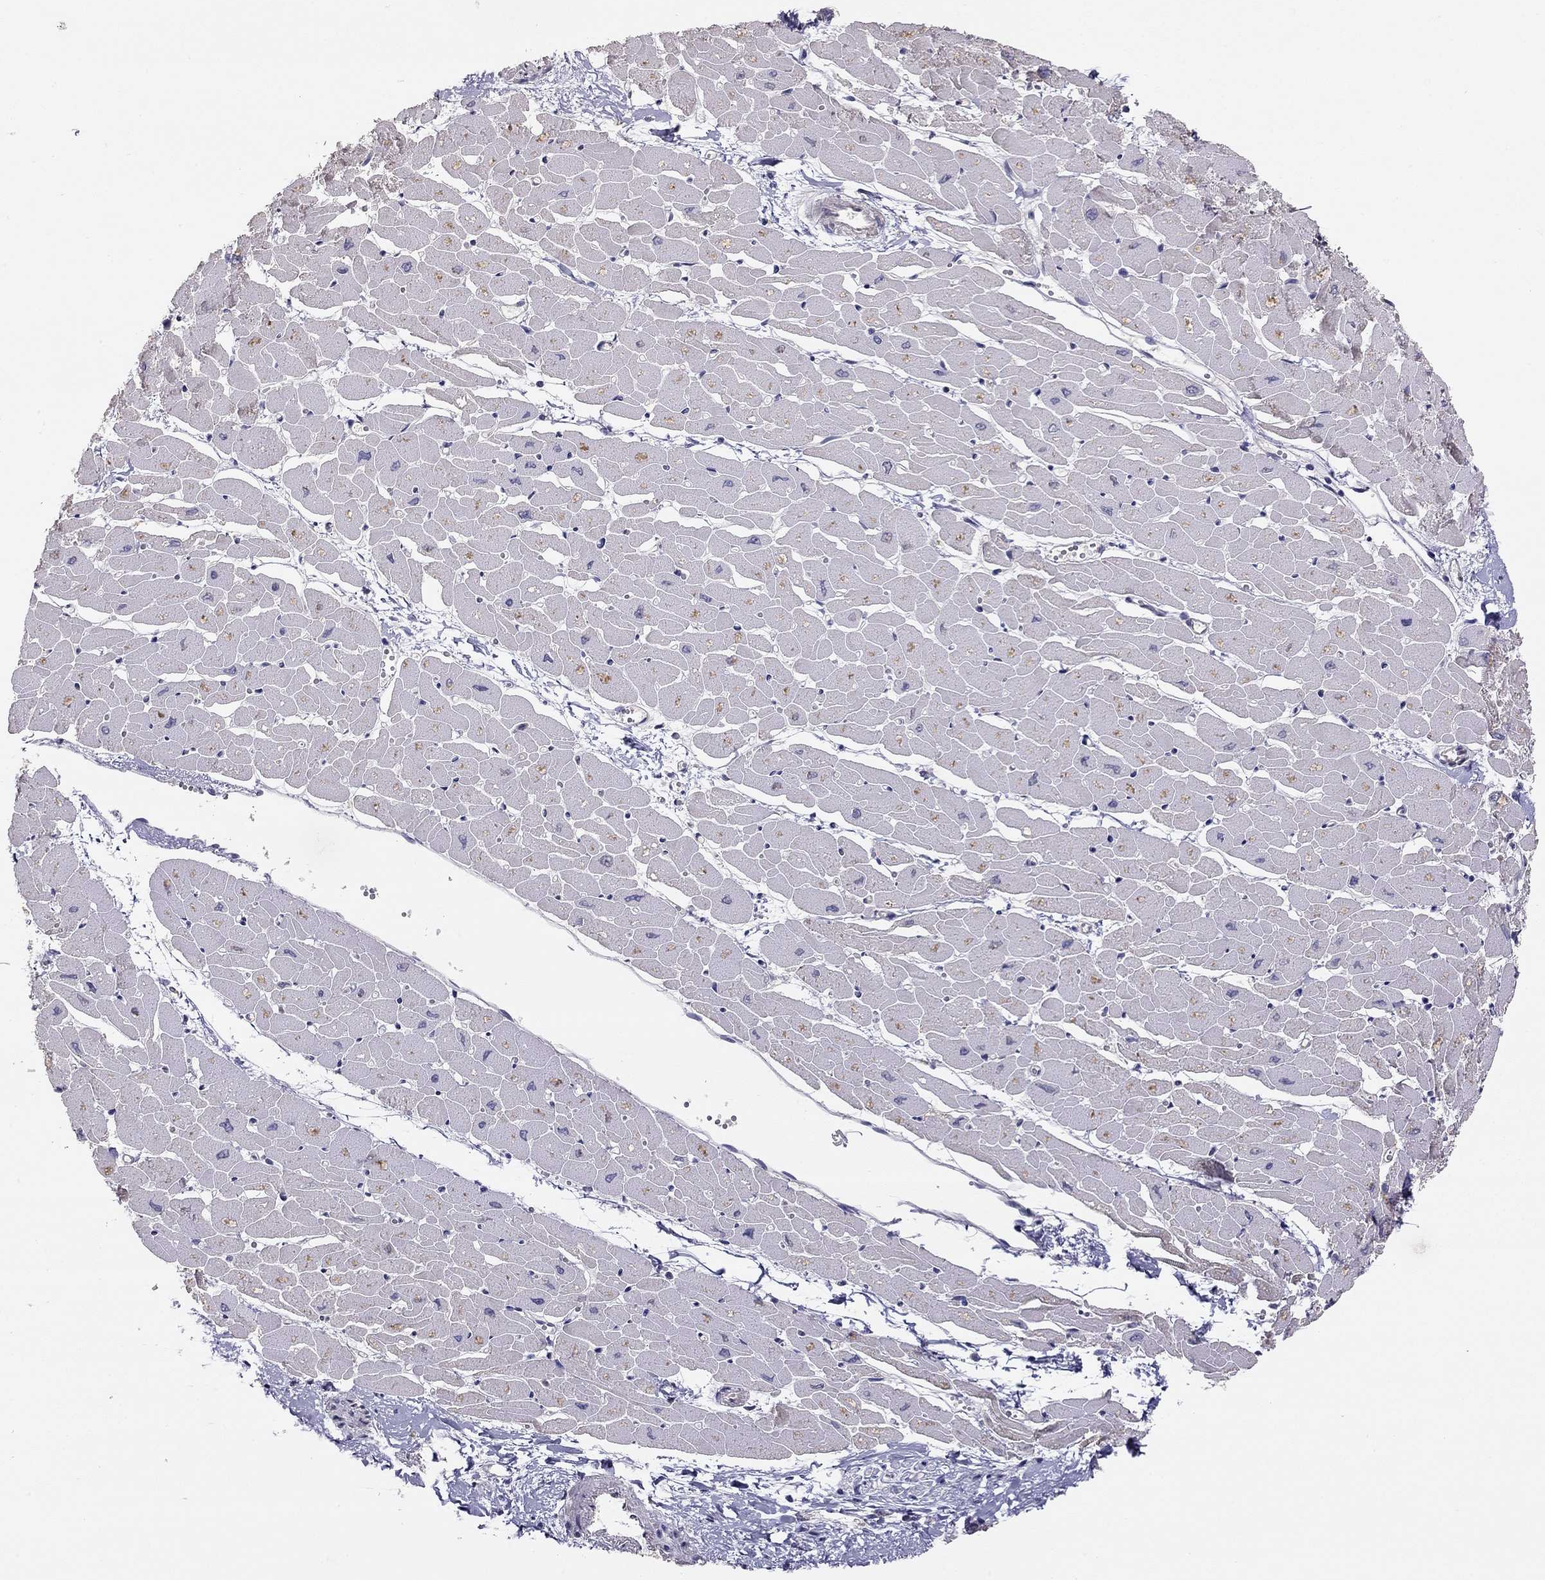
{"staining": {"intensity": "negative", "quantity": "none", "location": "none"}, "tissue": "heart muscle", "cell_type": "Cardiomyocytes", "image_type": "normal", "snomed": [{"axis": "morphology", "description": "Normal tissue, NOS"}, {"axis": "topography", "description": "Heart"}], "caption": "High magnification brightfield microscopy of unremarkable heart muscle stained with DAB (3,3'-diaminobenzidine) (brown) and counterstained with hematoxylin (blue): cardiomyocytes show no significant expression. (Brightfield microscopy of DAB immunohistochemistry (IHC) at high magnification).", "gene": "LRIT3", "patient": {"sex": "male", "age": 57}}